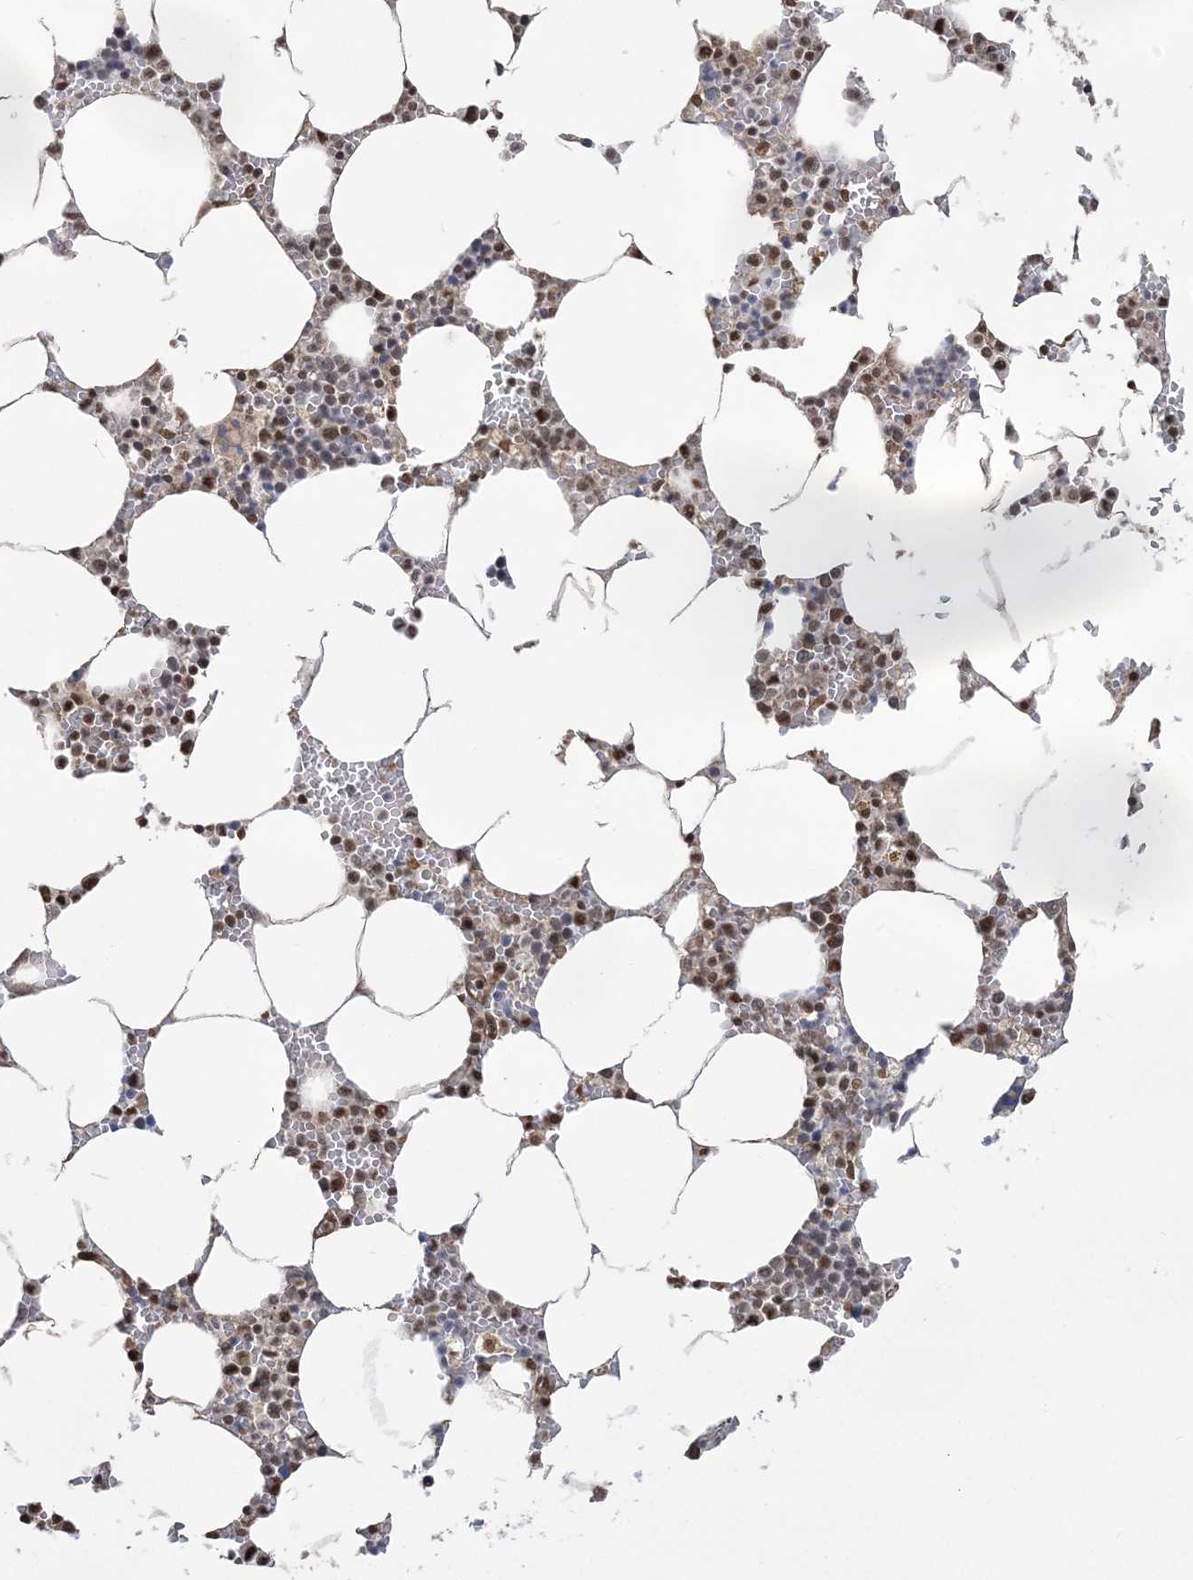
{"staining": {"intensity": "moderate", "quantity": "25%-75%", "location": "nuclear"}, "tissue": "bone marrow", "cell_type": "Hematopoietic cells", "image_type": "normal", "snomed": [{"axis": "morphology", "description": "Normal tissue, NOS"}, {"axis": "topography", "description": "Bone marrow"}], "caption": "A brown stain labels moderate nuclear positivity of a protein in hematopoietic cells of benign human bone marrow.", "gene": "ZNF839", "patient": {"sex": "male", "age": 70}}